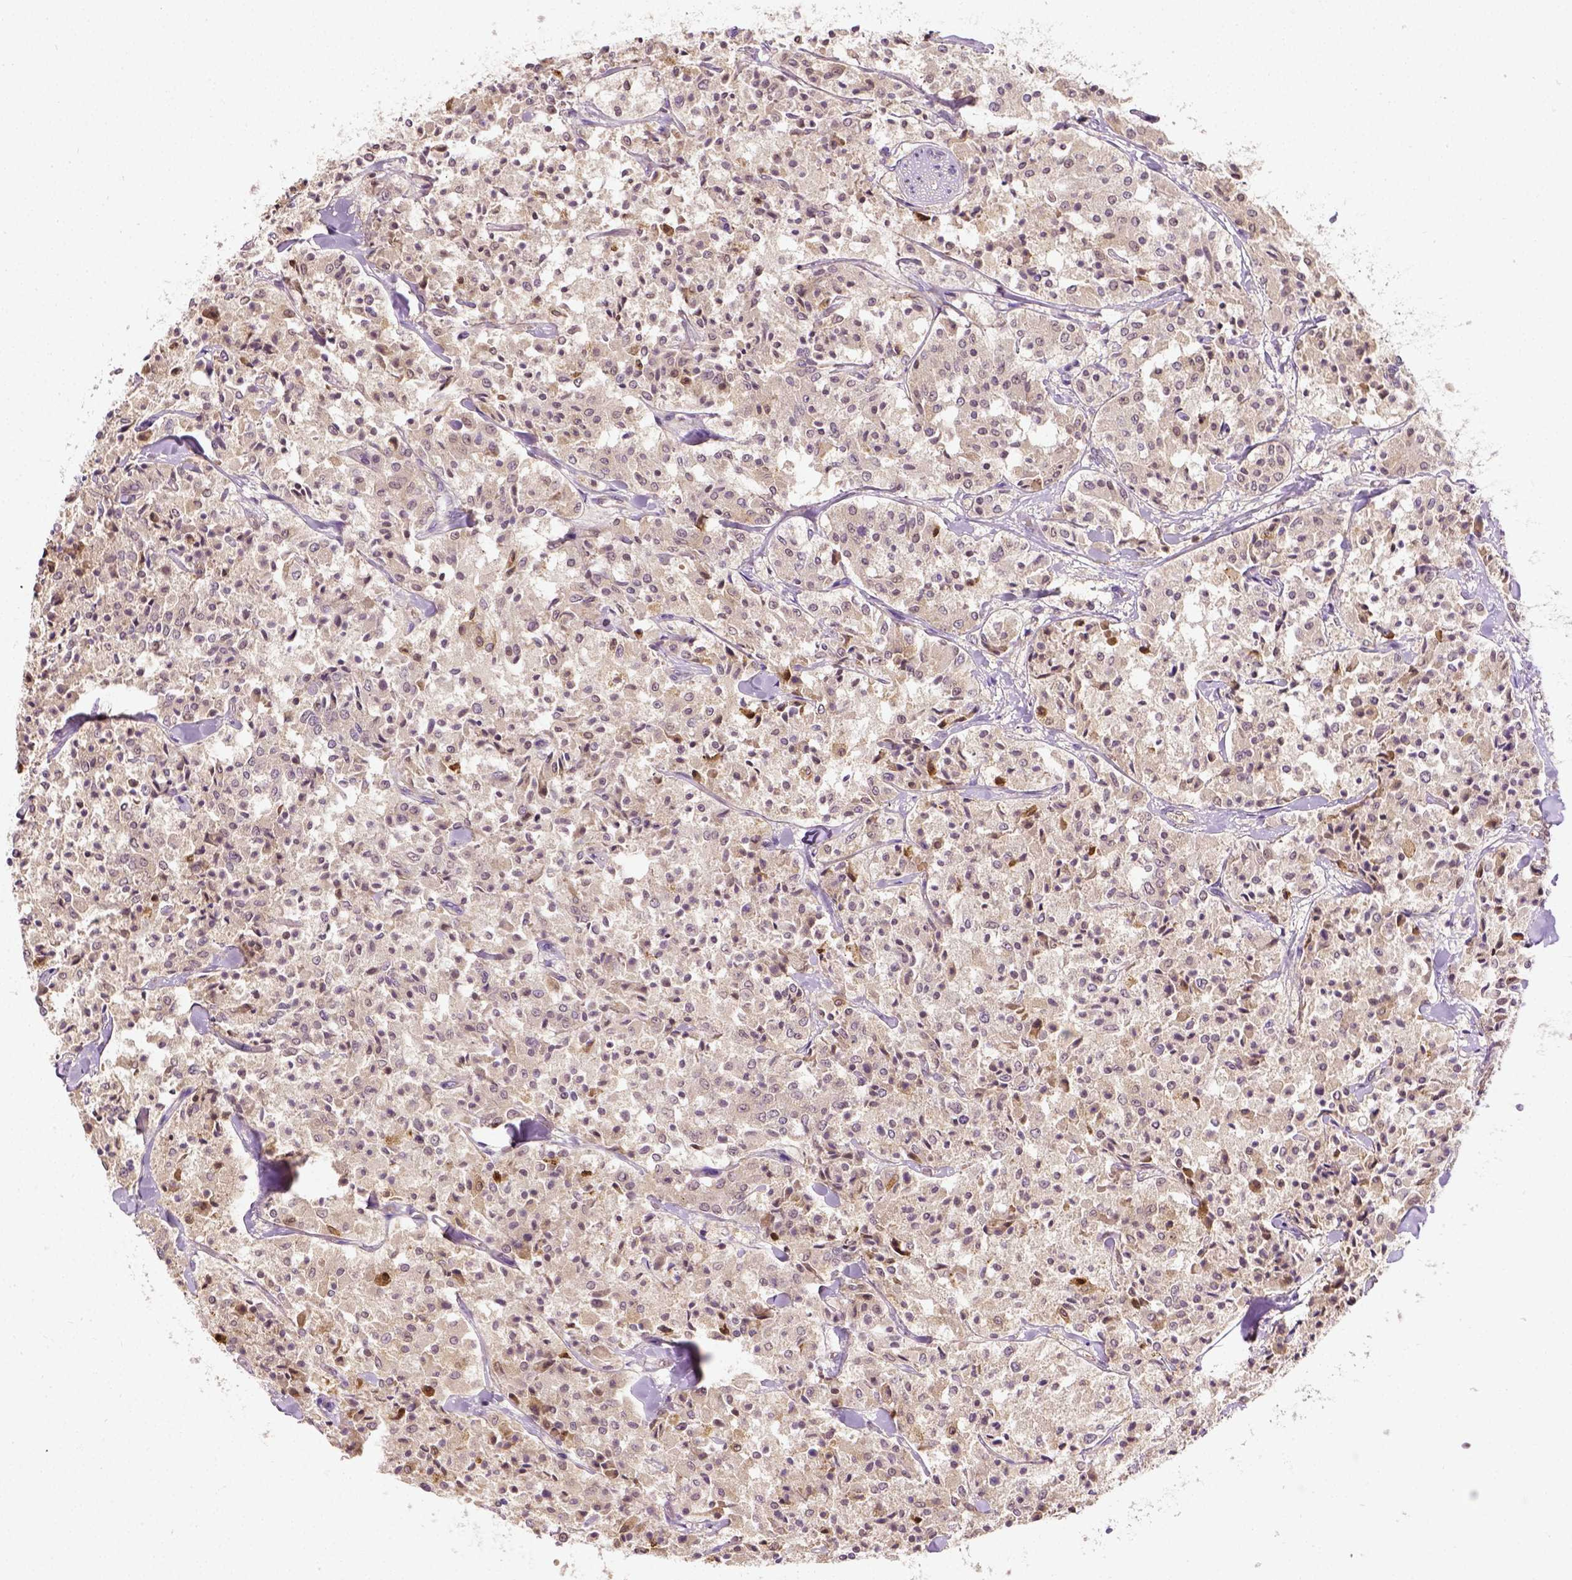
{"staining": {"intensity": "negative", "quantity": "none", "location": "none"}, "tissue": "carcinoid", "cell_type": "Tumor cells", "image_type": "cancer", "snomed": [{"axis": "morphology", "description": "Carcinoid, malignant, NOS"}, {"axis": "topography", "description": "Lung"}], "caption": "Malignant carcinoid was stained to show a protein in brown. There is no significant positivity in tumor cells.", "gene": "MATK", "patient": {"sex": "male", "age": 71}}